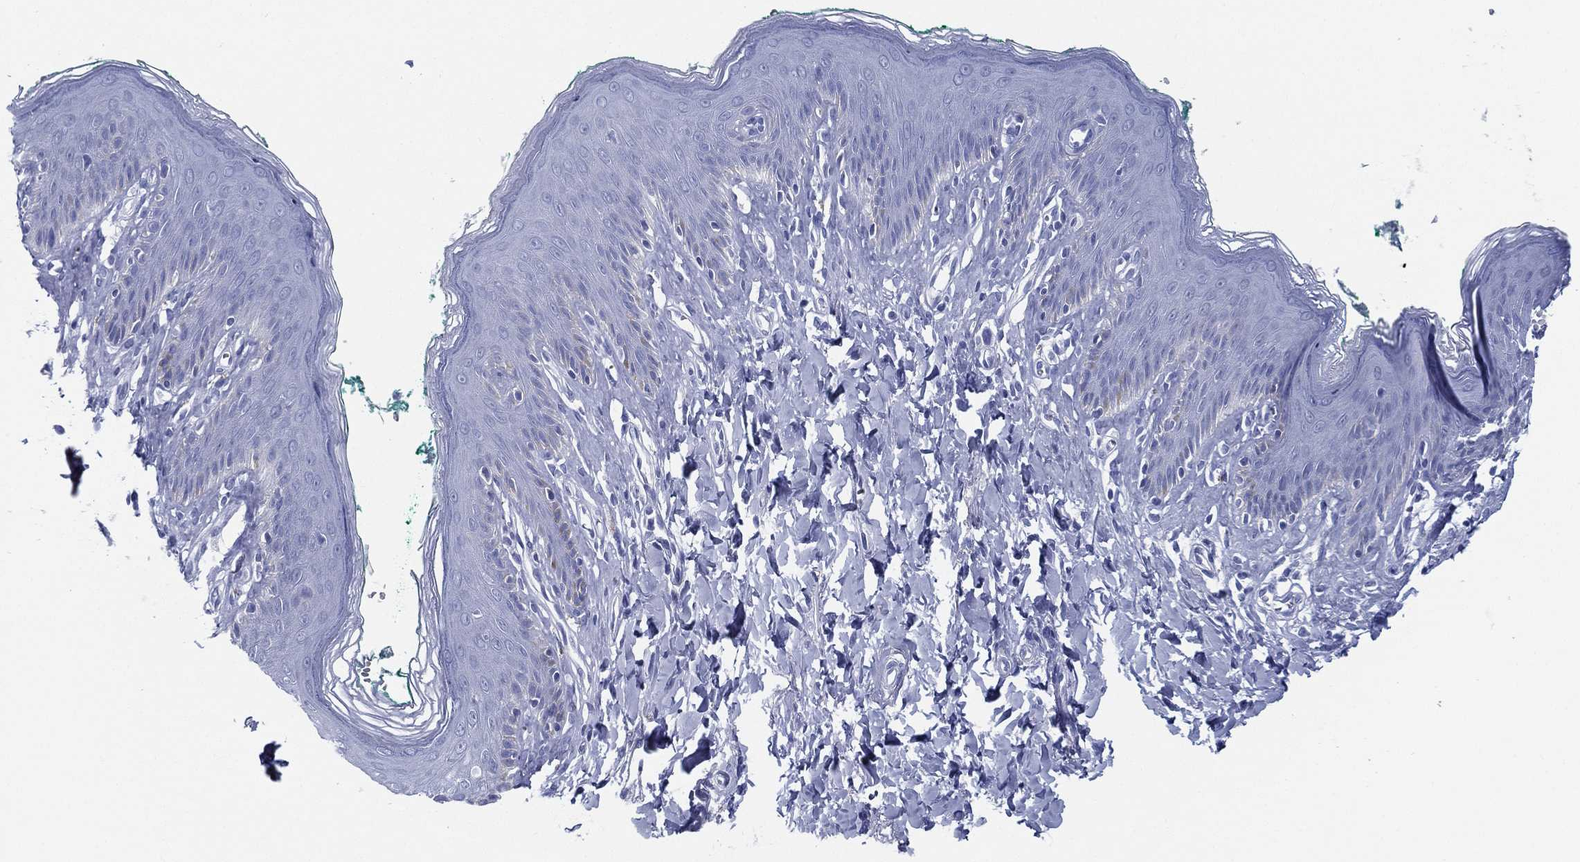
{"staining": {"intensity": "negative", "quantity": "none", "location": "none"}, "tissue": "skin", "cell_type": "Epidermal cells", "image_type": "normal", "snomed": [{"axis": "morphology", "description": "Normal tissue, NOS"}, {"axis": "topography", "description": "Vulva"}], "caption": "This is an immunohistochemistry micrograph of benign skin. There is no staining in epidermal cells.", "gene": "TMEM252", "patient": {"sex": "female", "age": 66}}